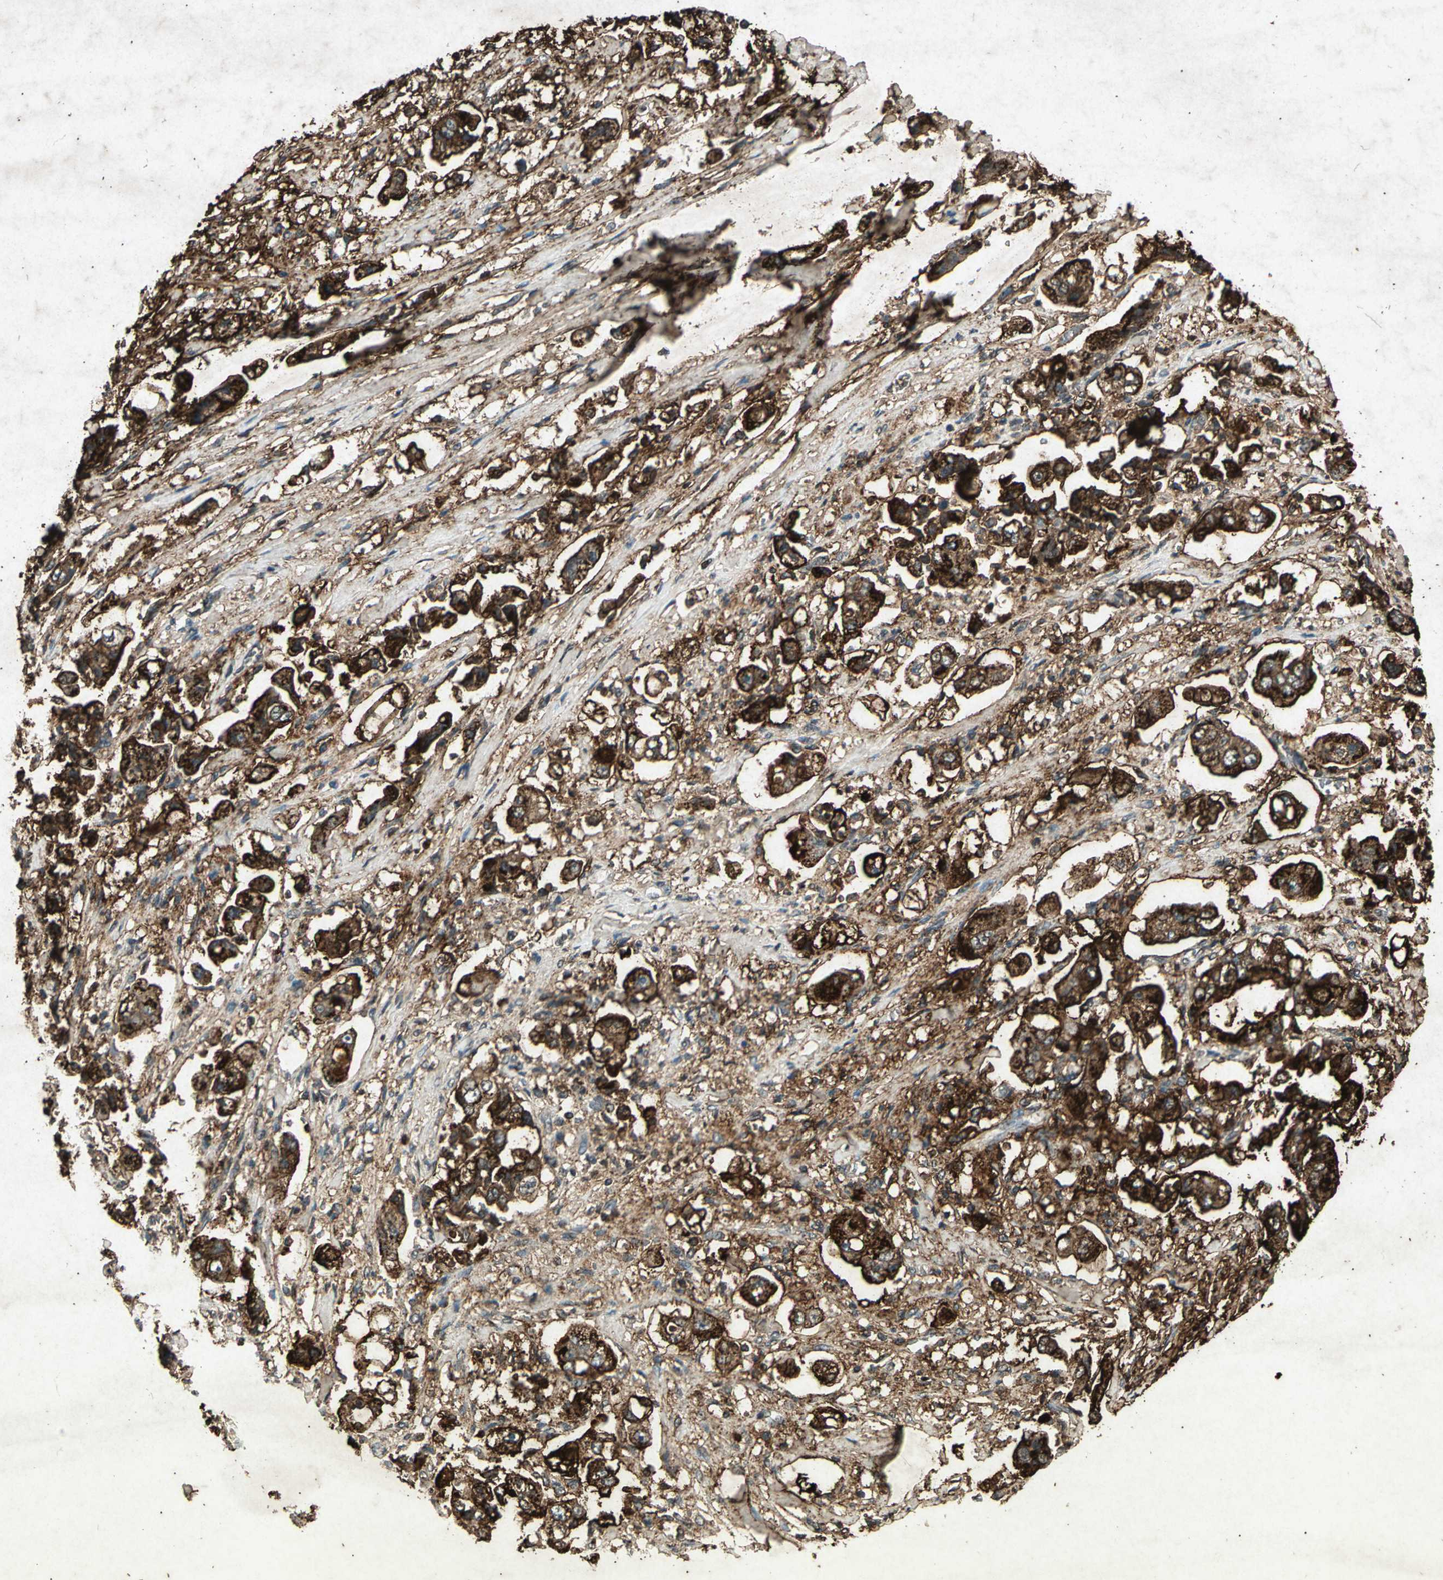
{"staining": {"intensity": "strong", "quantity": ">75%", "location": "cytoplasmic/membranous"}, "tissue": "stomach cancer", "cell_type": "Tumor cells", "image_type": "cancer", "snomed": [{"axis": "morphology", "description": "Adenocarcinoma, NOS"}, {"axis": "topography", "description": "Stomach"}], "caption": "This histopathology image exhibits immunohistochemistry staining of stomach cancer, with high strong cytoplasmic/membranous staining in about >75% of tumor cells.", "gene": "PSEN1", "patient": {"sex": "male", "age": 62}}